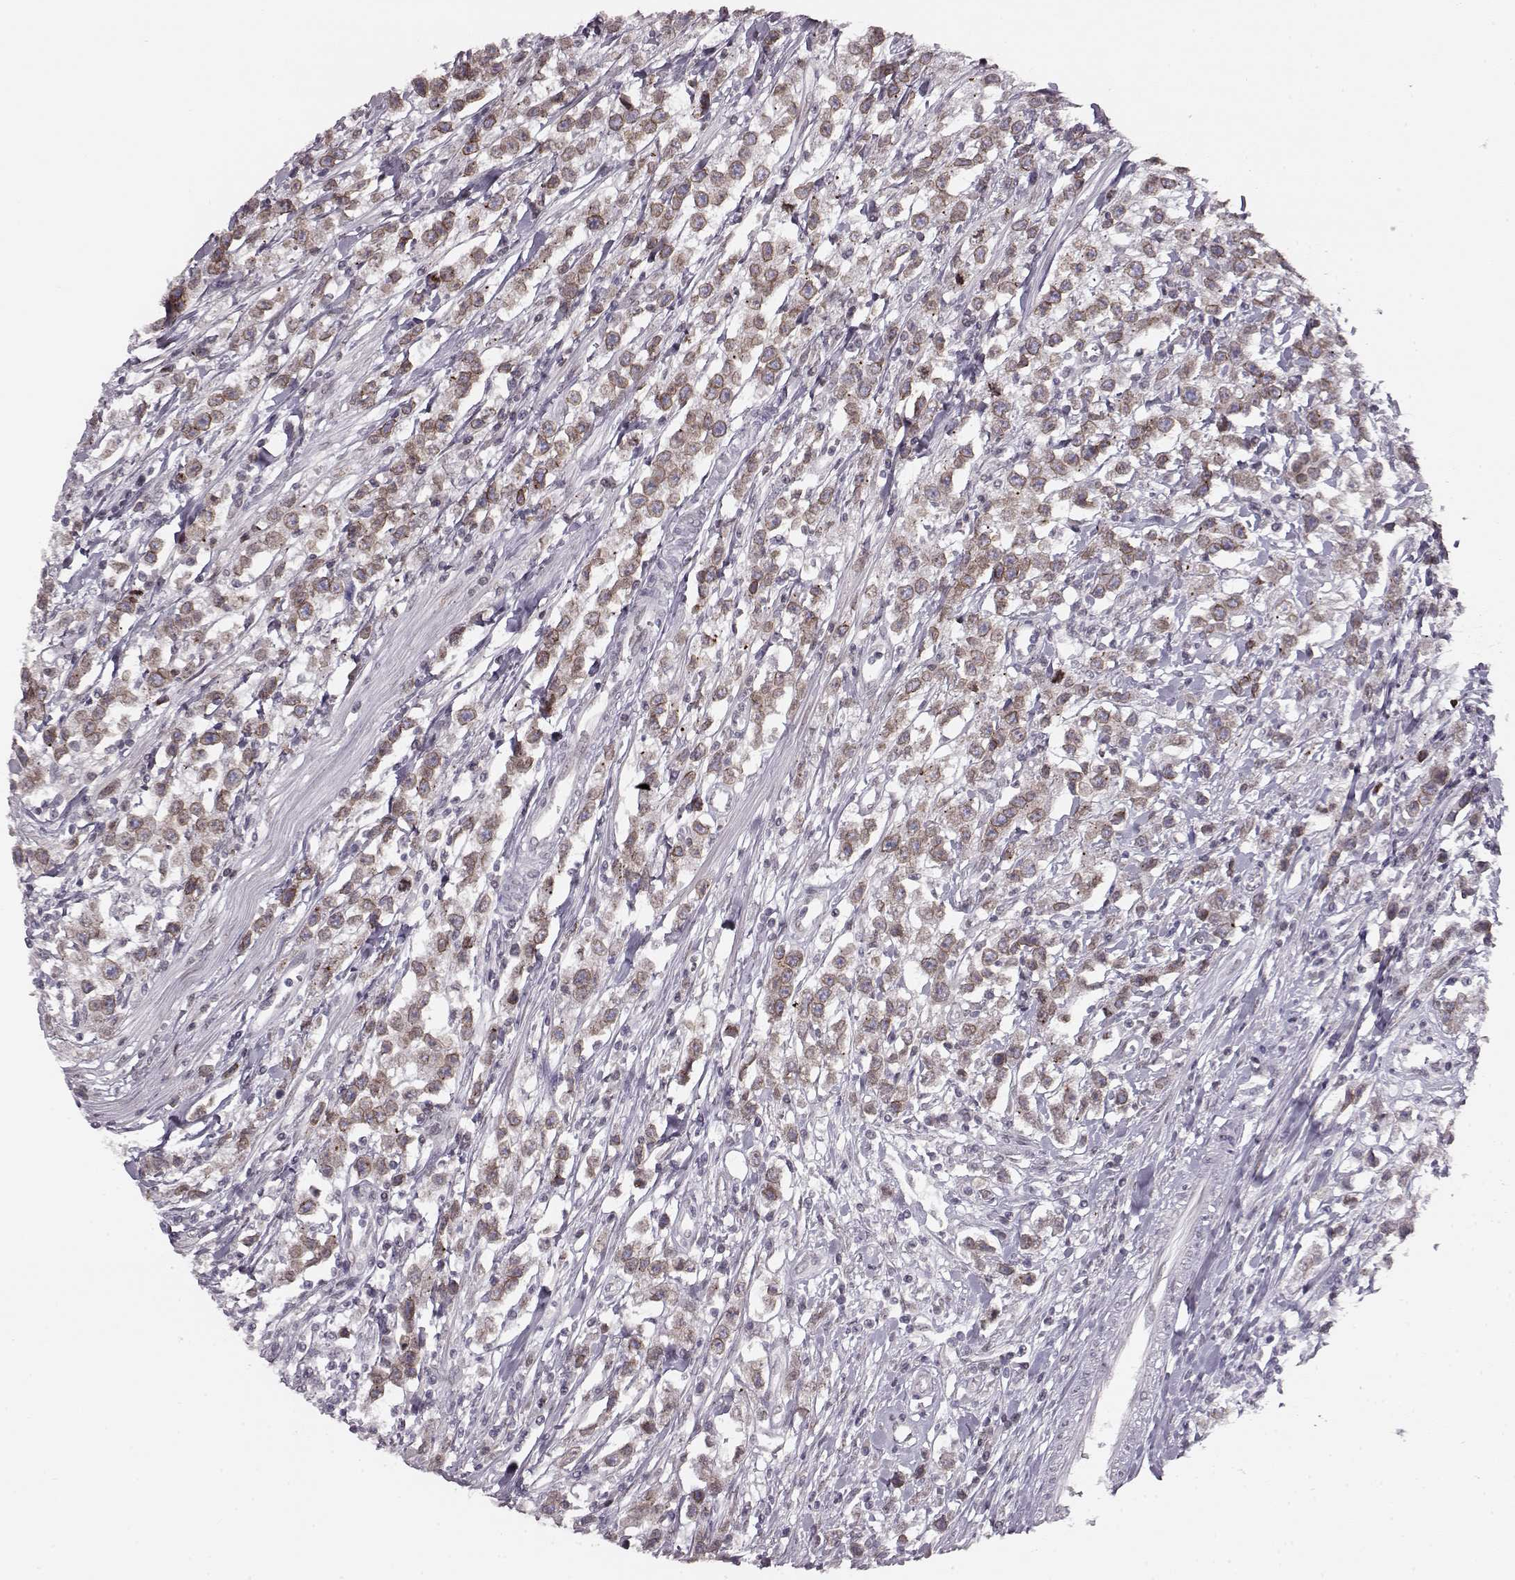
{"staining": {"intensity": "moderate", "quantity": "25%-75%", "location": "cytoplasmic/membranous,nuclear"}, "tissue": "testis cancer", "cell_type": "Tumor cells", "image_type": "cancer", "snomed": [{"axis": "morphology", "description": "Seminoma, NOS"}, {"axis": "topography", "description": "Testis"}], "caption": "The micrograph reveals staining of testis cancer (seminoma), revealing moderate cytoplasmic/membranous and nuclear protein positivity (brown color) within tumor cells.", "gene": "DCAF12", "patient": {"sex": "male", "age": 59}}